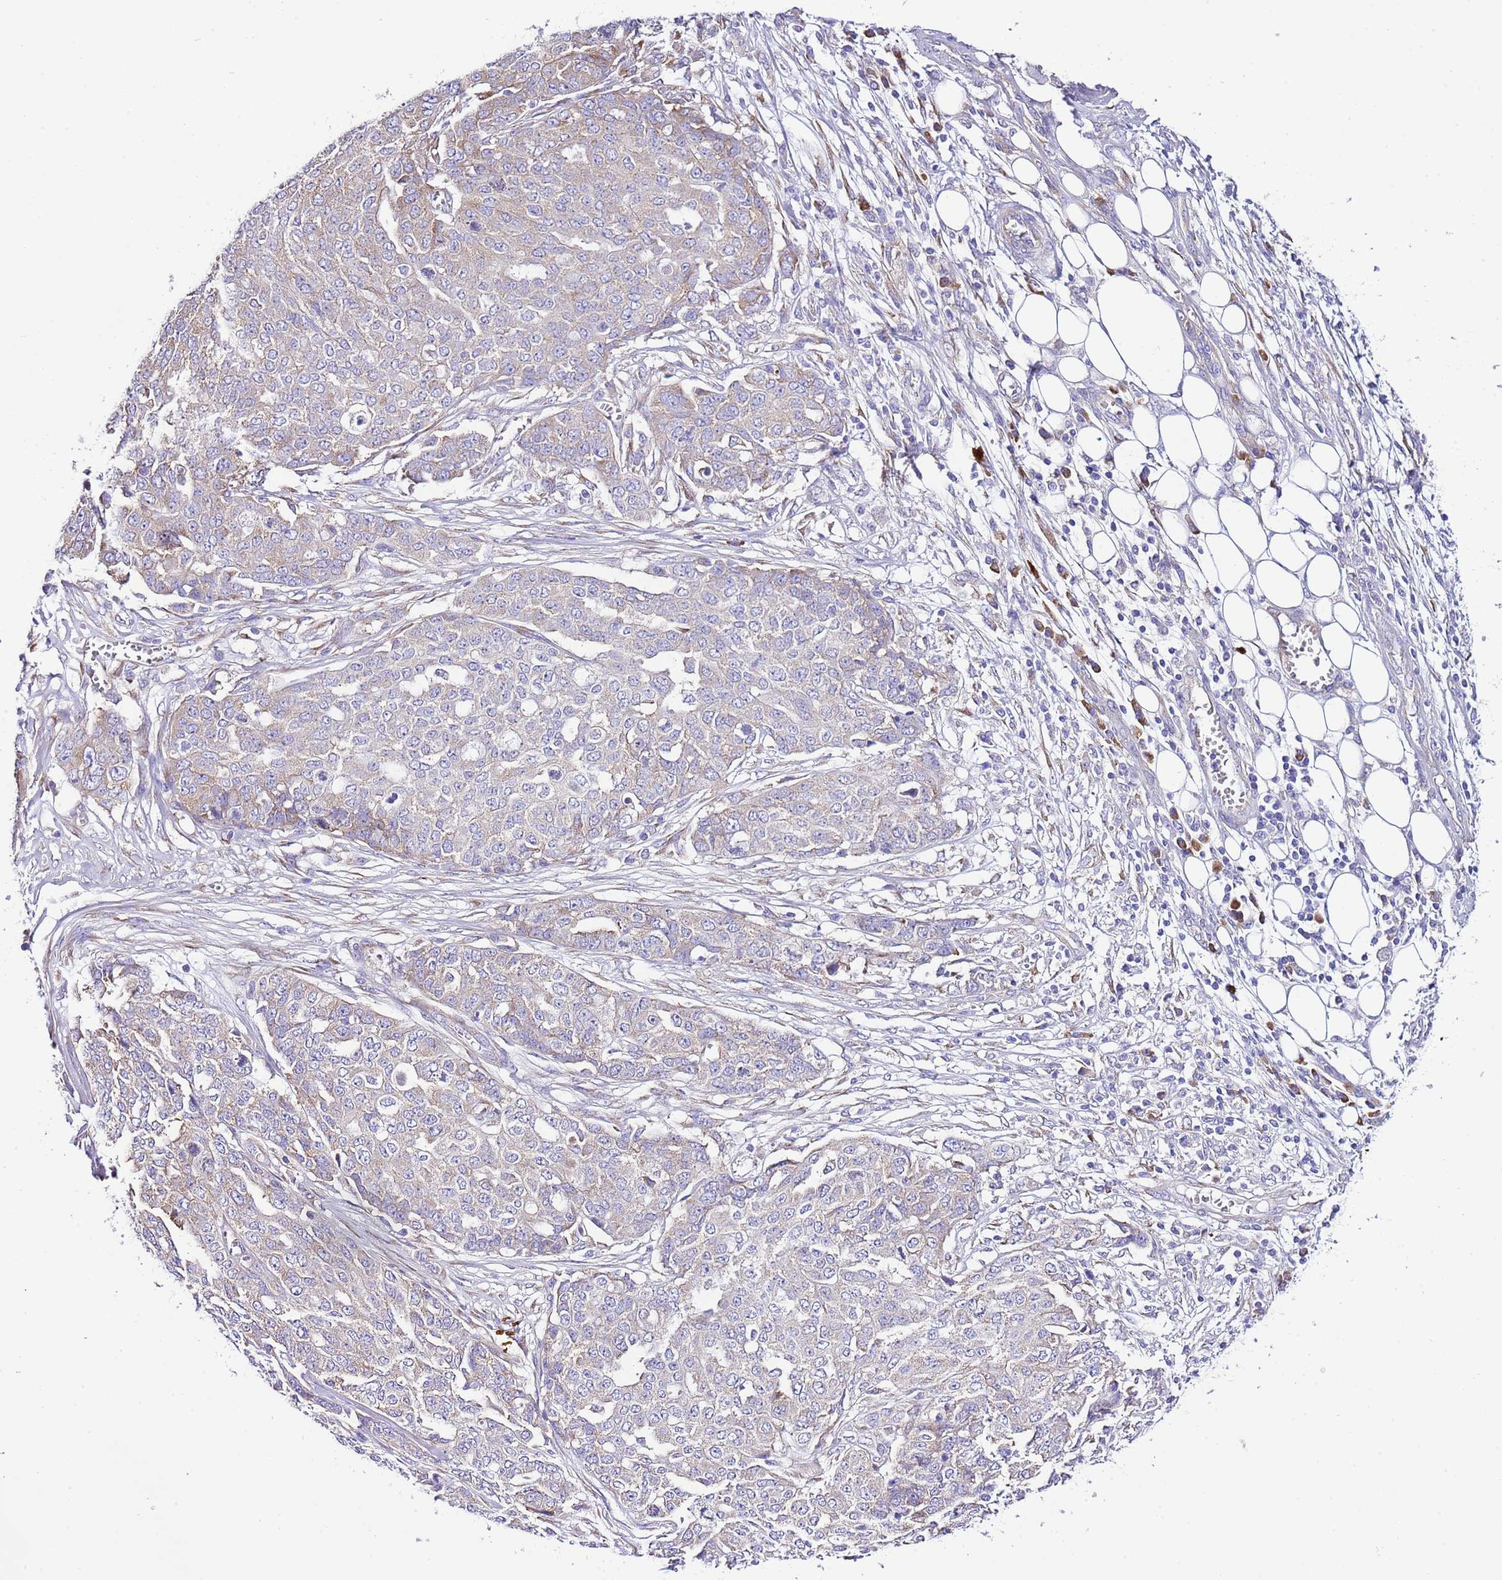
{"staining": {"intensity": "weak", "quantity": "25%-75%", "location": "cytoplasmic/membranous"}, "tissue": "ovarian cancer", "cell_type": "Tumor cells", "image_type": "cancer", "snomed": [{"axis": "morphology", "description": "Cystadenocarcinoma, serous, NOS"}, {"axis": "topography", "description": "Soft tissue"}, {"axis": "topography", "description": "Ovary"}], "caption": "Weak cytoplasmic/membranous protein expression is seen in about 25%-75% of tumor cells in serous cystadenocarcinoma (ovarian).", "gene": "RPS10", "patient": {"sex": "female", "age": 57}}